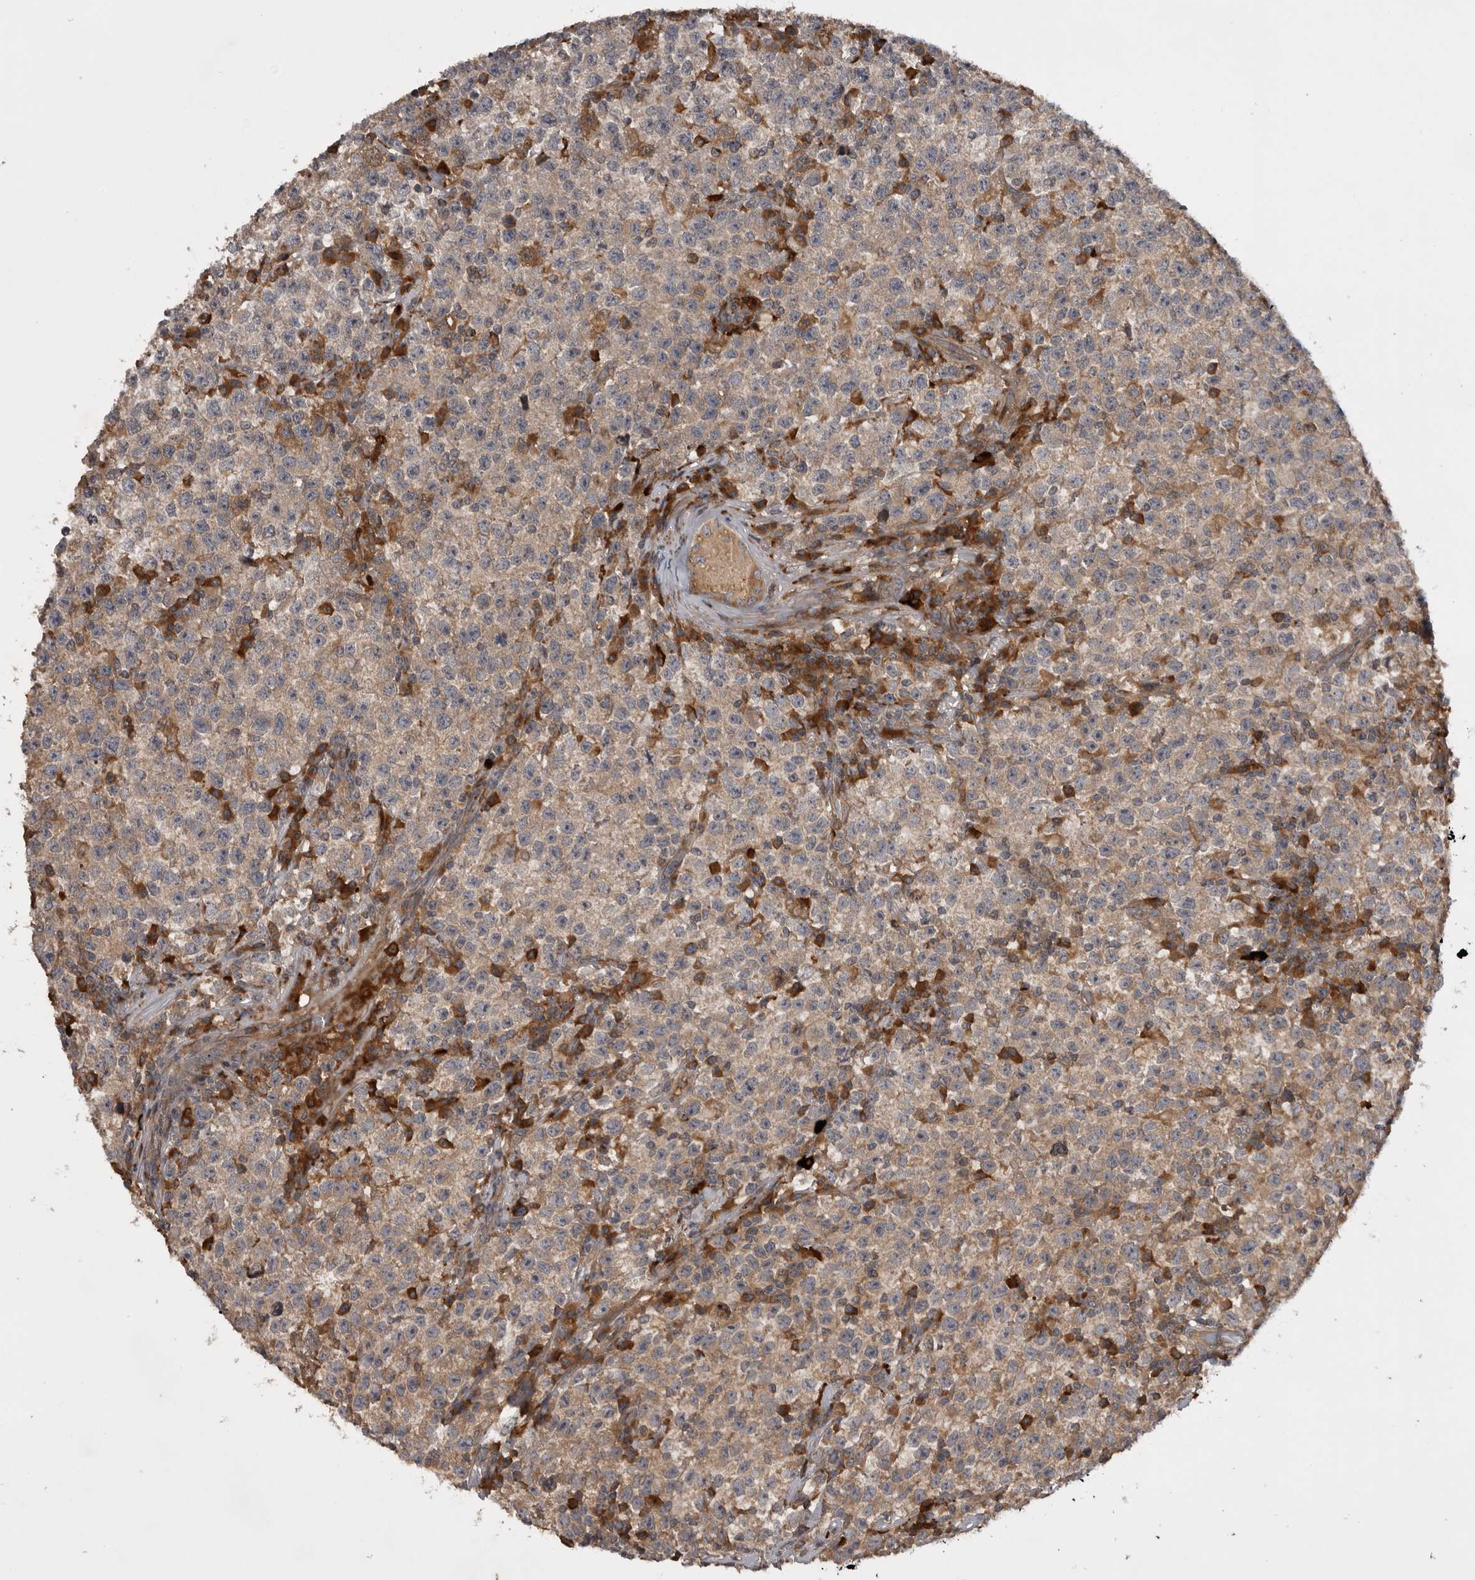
{"staining": {"intensity": "weak", "quantity": "<25%", "location": "cytoplasmic/membranous"}, "tissue": "testis cancer", "cell_type": "Tumor cells", "image_type": "cancer", "snomed": [{"axis": "morphology", "description": "Seminoma, NOS"}, {"axis": "topography", "description": "Testis"}], "caption": "Tumor cells show no significant protein expression in seminoma (testis).", "gene": "RAB3GAP2", "patient": {"sex": "male", "age": 22}}